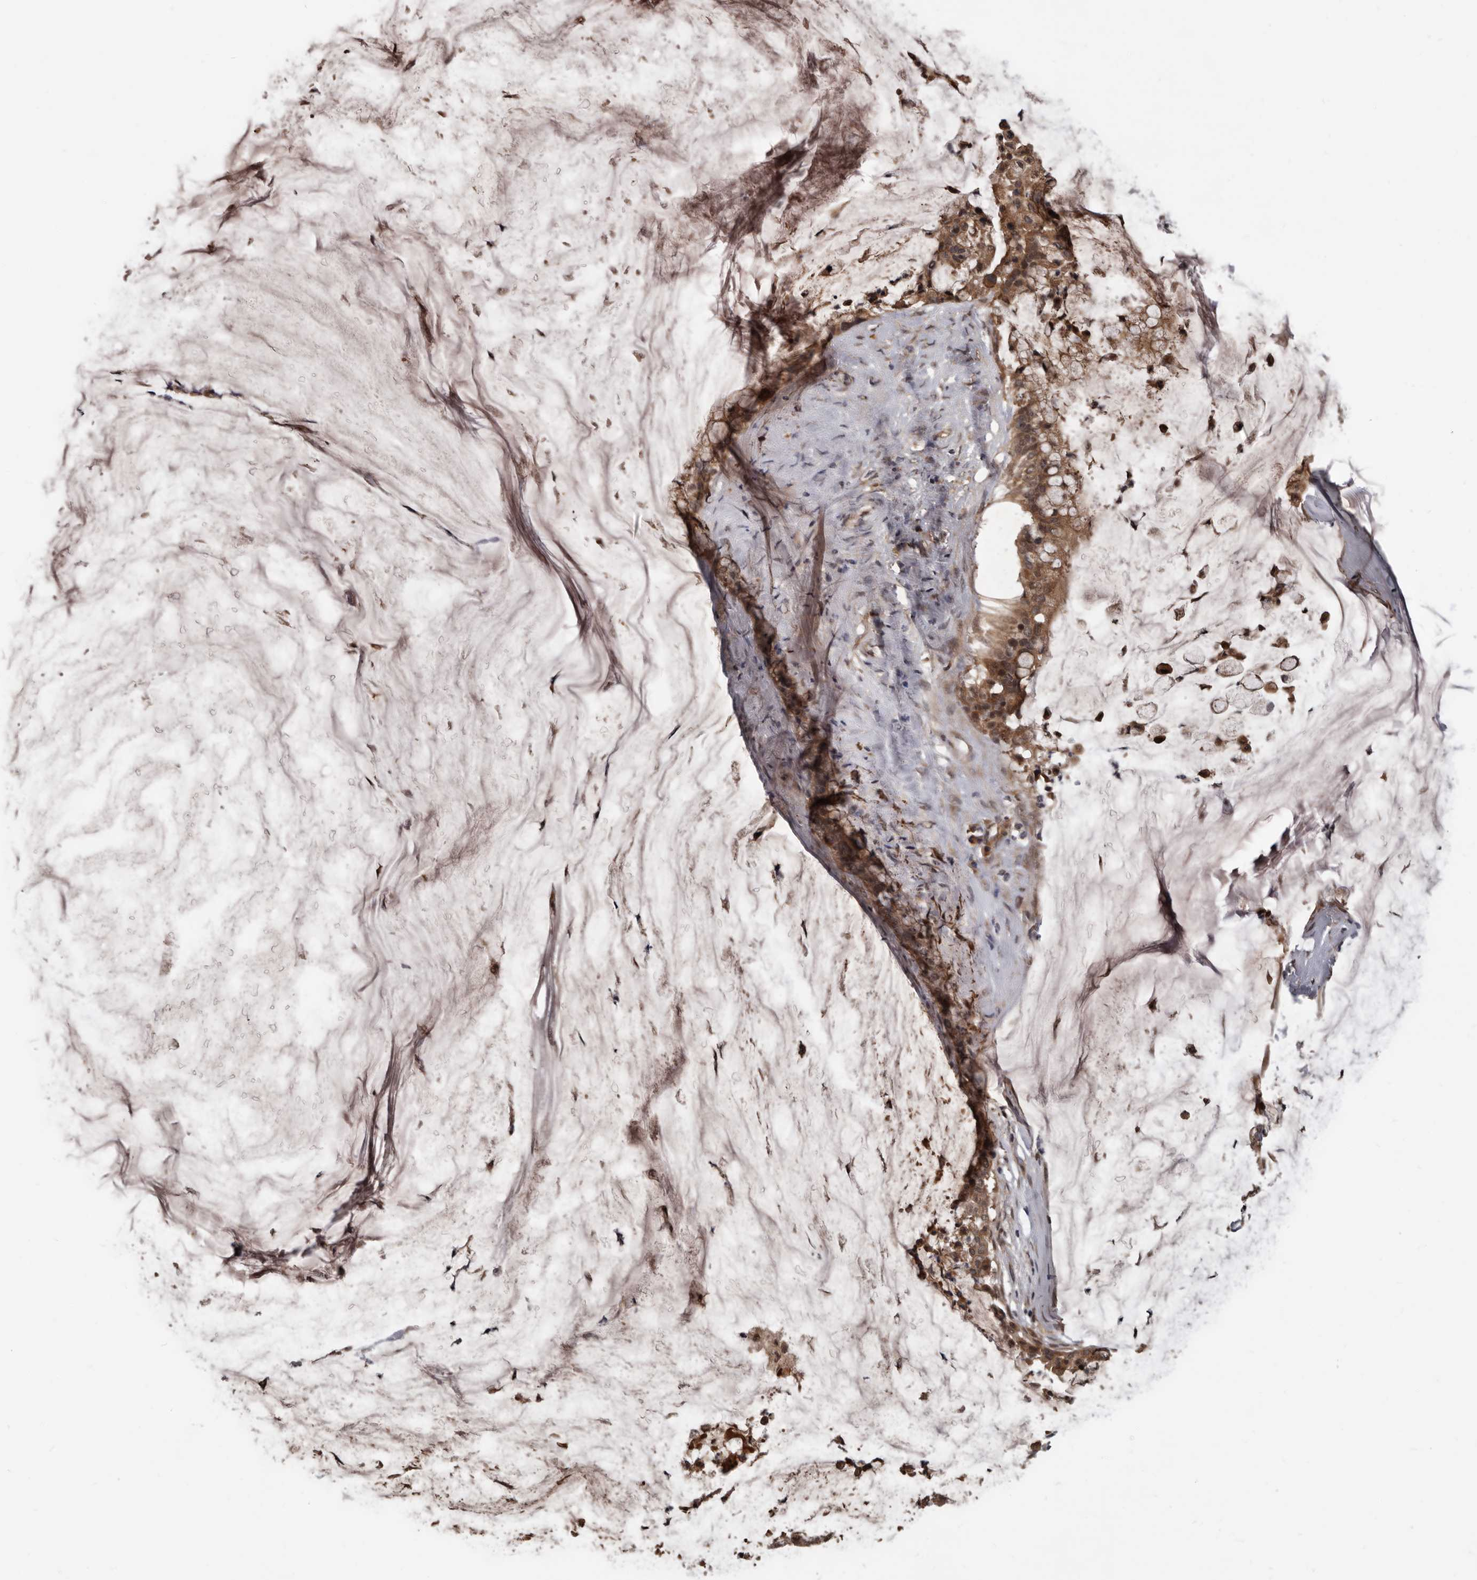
{"staining": {"intensity": "moderate", "quantity": ">75%", "location": "cytoplasmic/membranous"}, "tissue": "pancreatic cancer", "cell_type": "Tumor cells", "image_type": "cancer", "snomed": [{"axis": "morphology", "description": "Adenocarcinoma, NOS"}, {"axis": "topography", "description": "Pancreas"}], "caption": "Pancreatic adenocarcinoma was stained to show a protein in brown. There is medium levels of moderate cytoplasmic/membranous positivity in about >75% of tumor cells.", "gene": "AHR", "patient": {"sex": "male", "age": 41}}